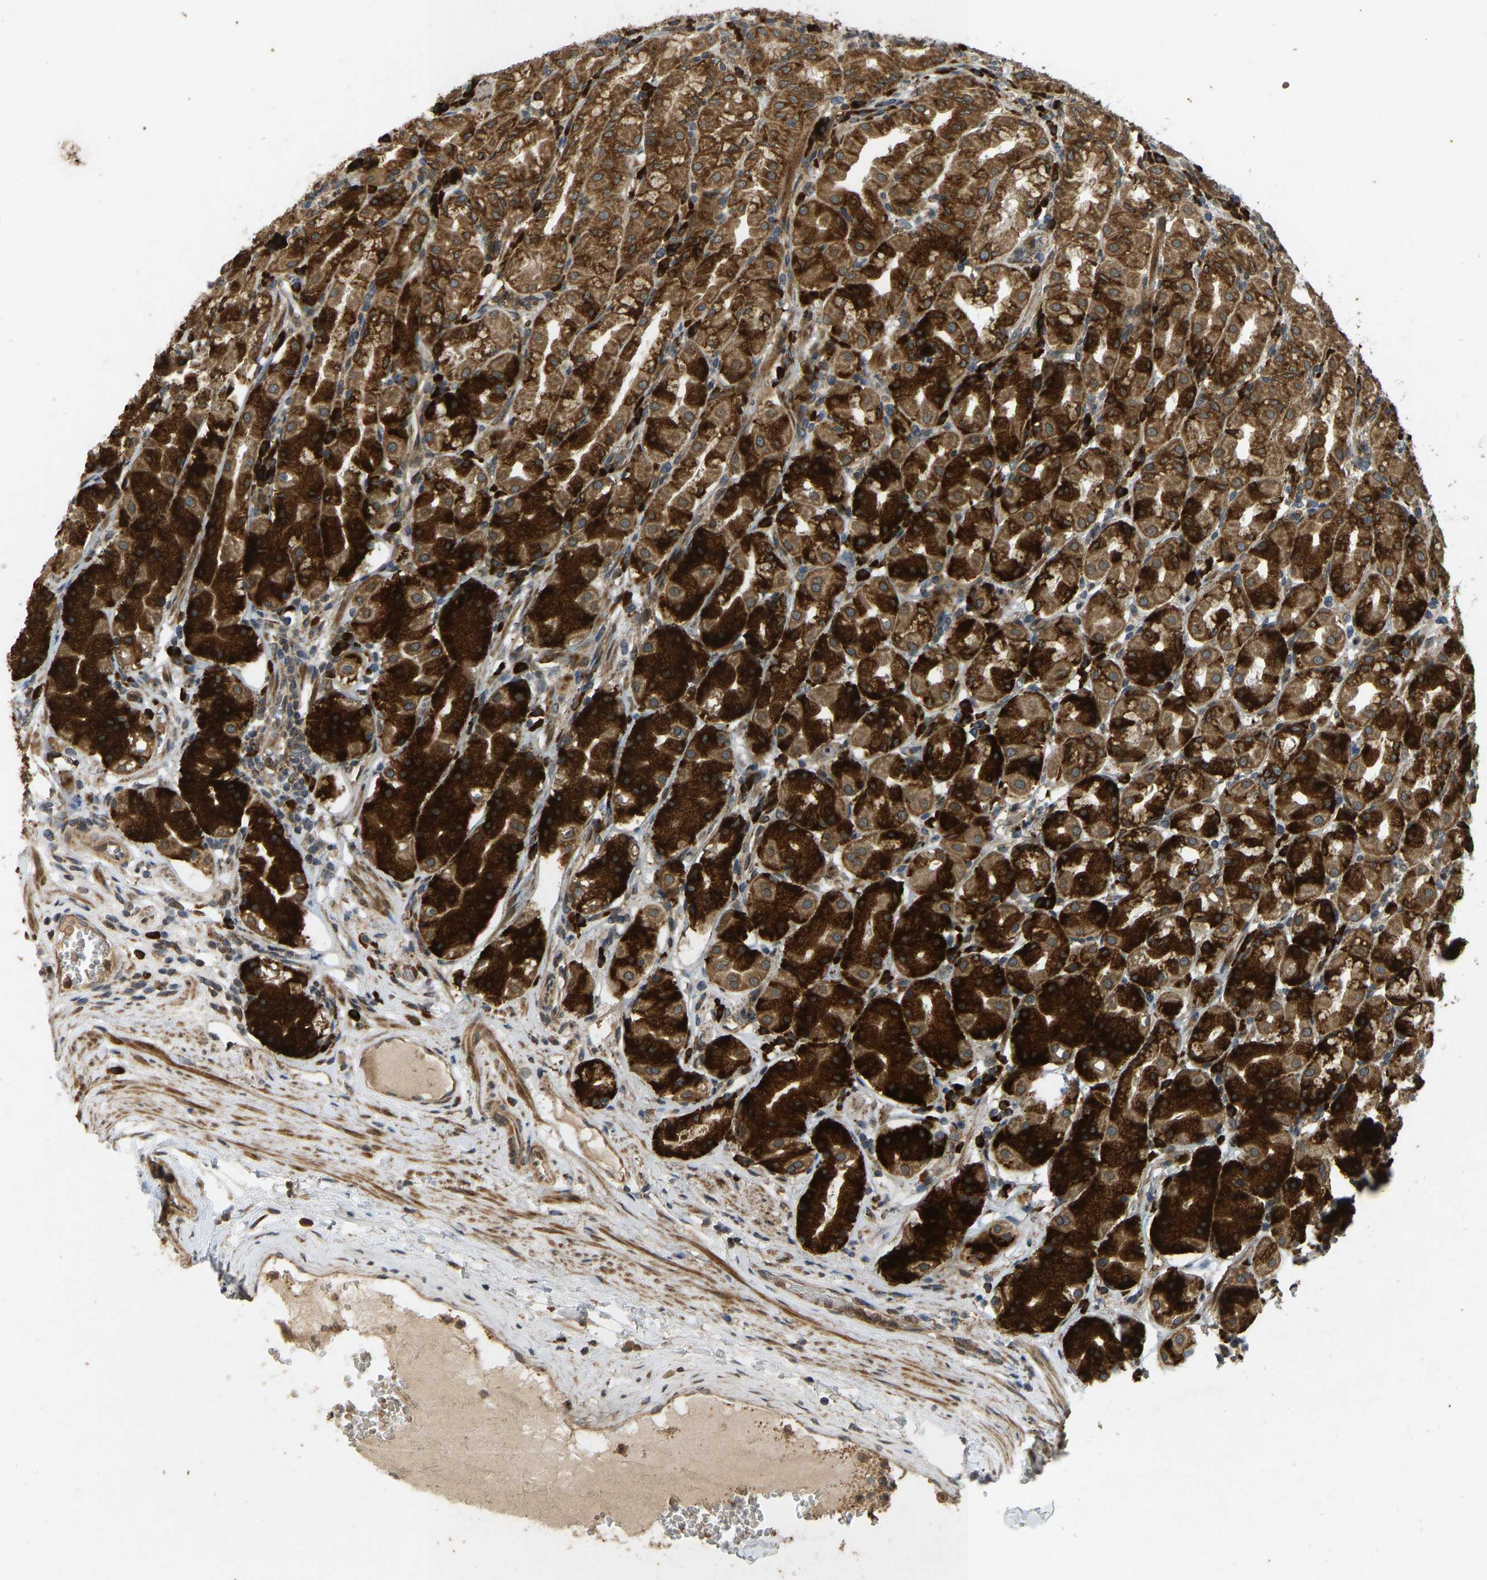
{"staining": {"intensity": "strong", "quantity": ">75%", "location": "cytoplasmic/membranous"}, "tissue": "stomach", "cell_type": "Glandular cells", "image_type": "normal", "snomed": [{"axis": "morphology", "description": "Normal tissue, NOS"}, {"axis": "topography", "description": "Stomach"}, {"axis": "topography", "description": "Stomach, lower"}], "caption": "Protein staining of benign stomach exhibits strong cytoplasmic/membranous expression in approximately >75% of glandular cells.", "gene": "RPN2", "patient": {"sex": "female", "age": 56}}